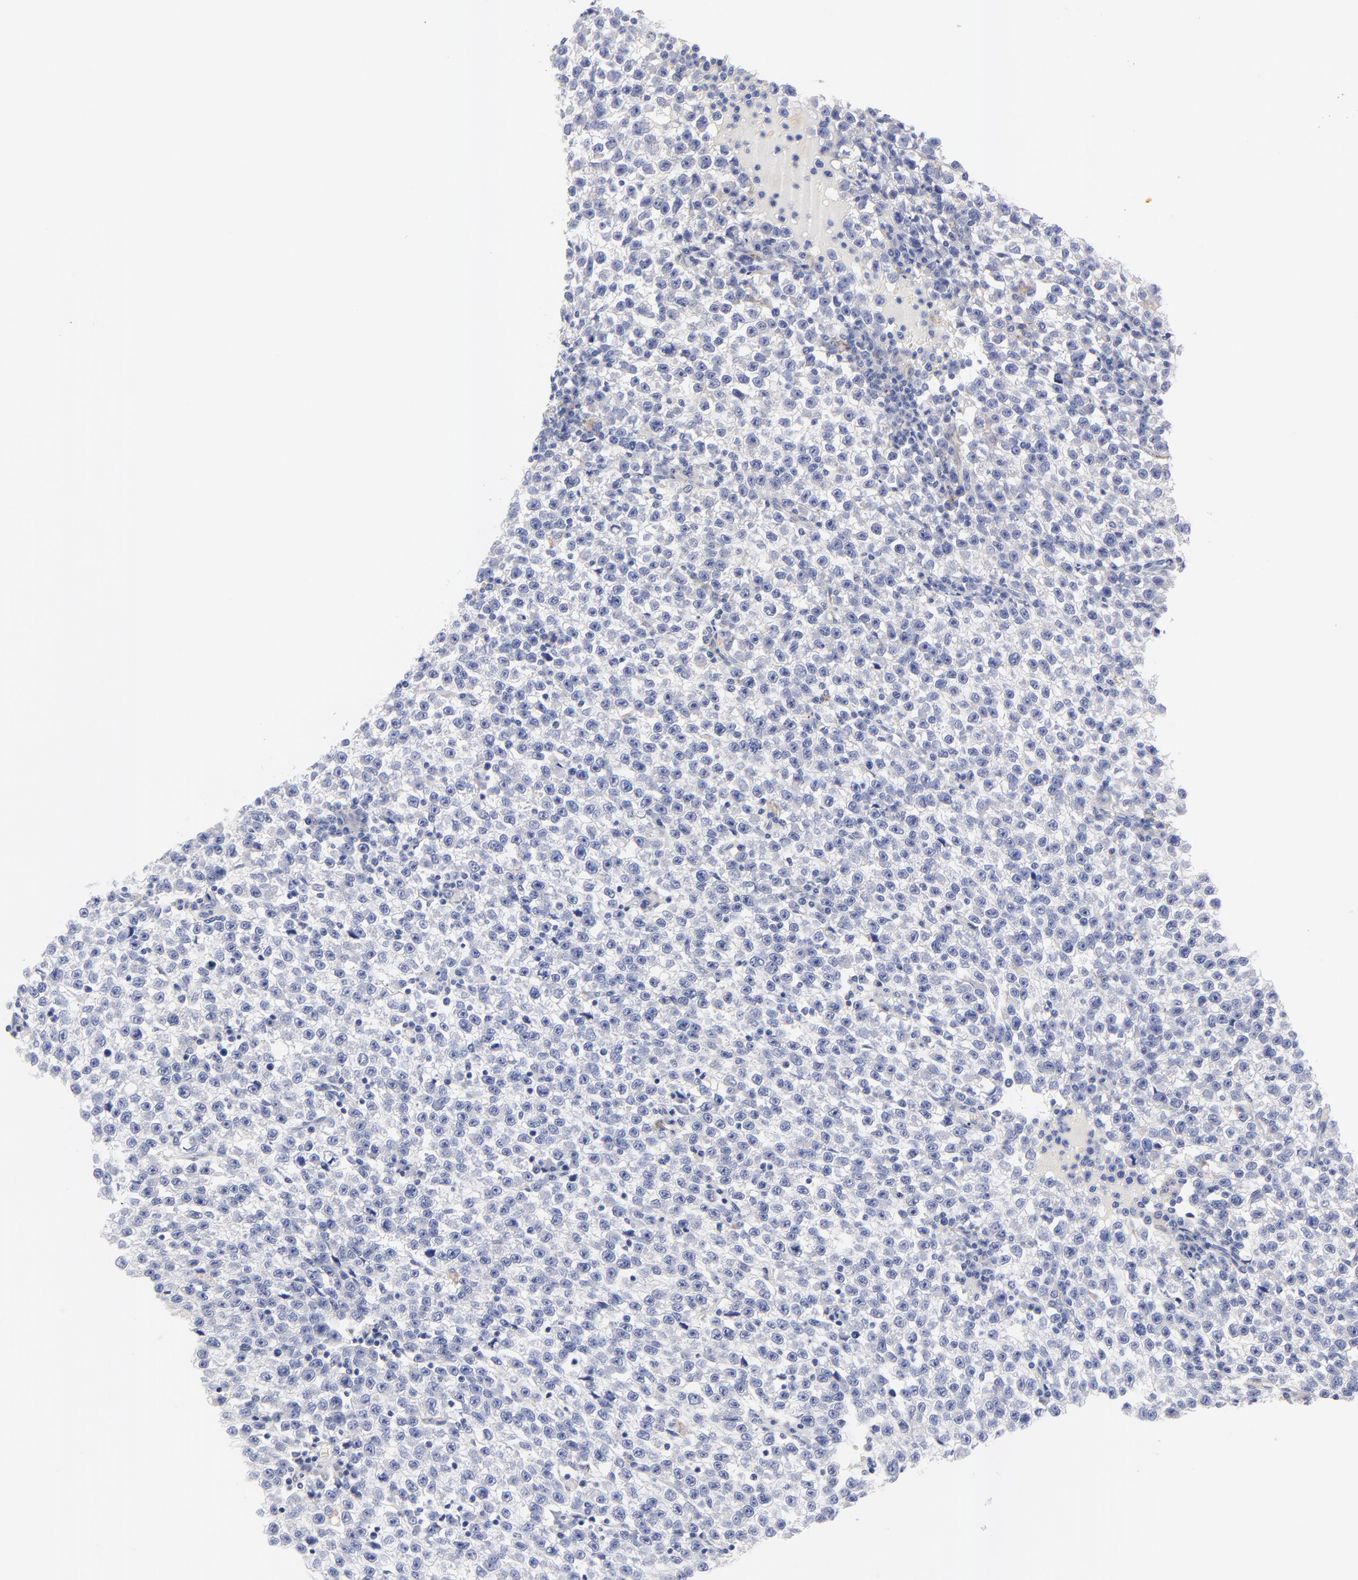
{"staining": {"intensity": "negative", "quantity": "none", "location": "none"}, "tissue": "testis cancer", "cell_type": "Tumor cells", "image_type": "cancer", "snomed": [{"axis": "morphology", "description": "Seminoma, NOS"}, {"axis": "topography", "description": "Testis"}], "caption": "The histopathology image displays no staining of tumor cells in testis cancer (seminoma).", "gene": "FBXO10", "patient": {"sex": "male", "age": 35}}